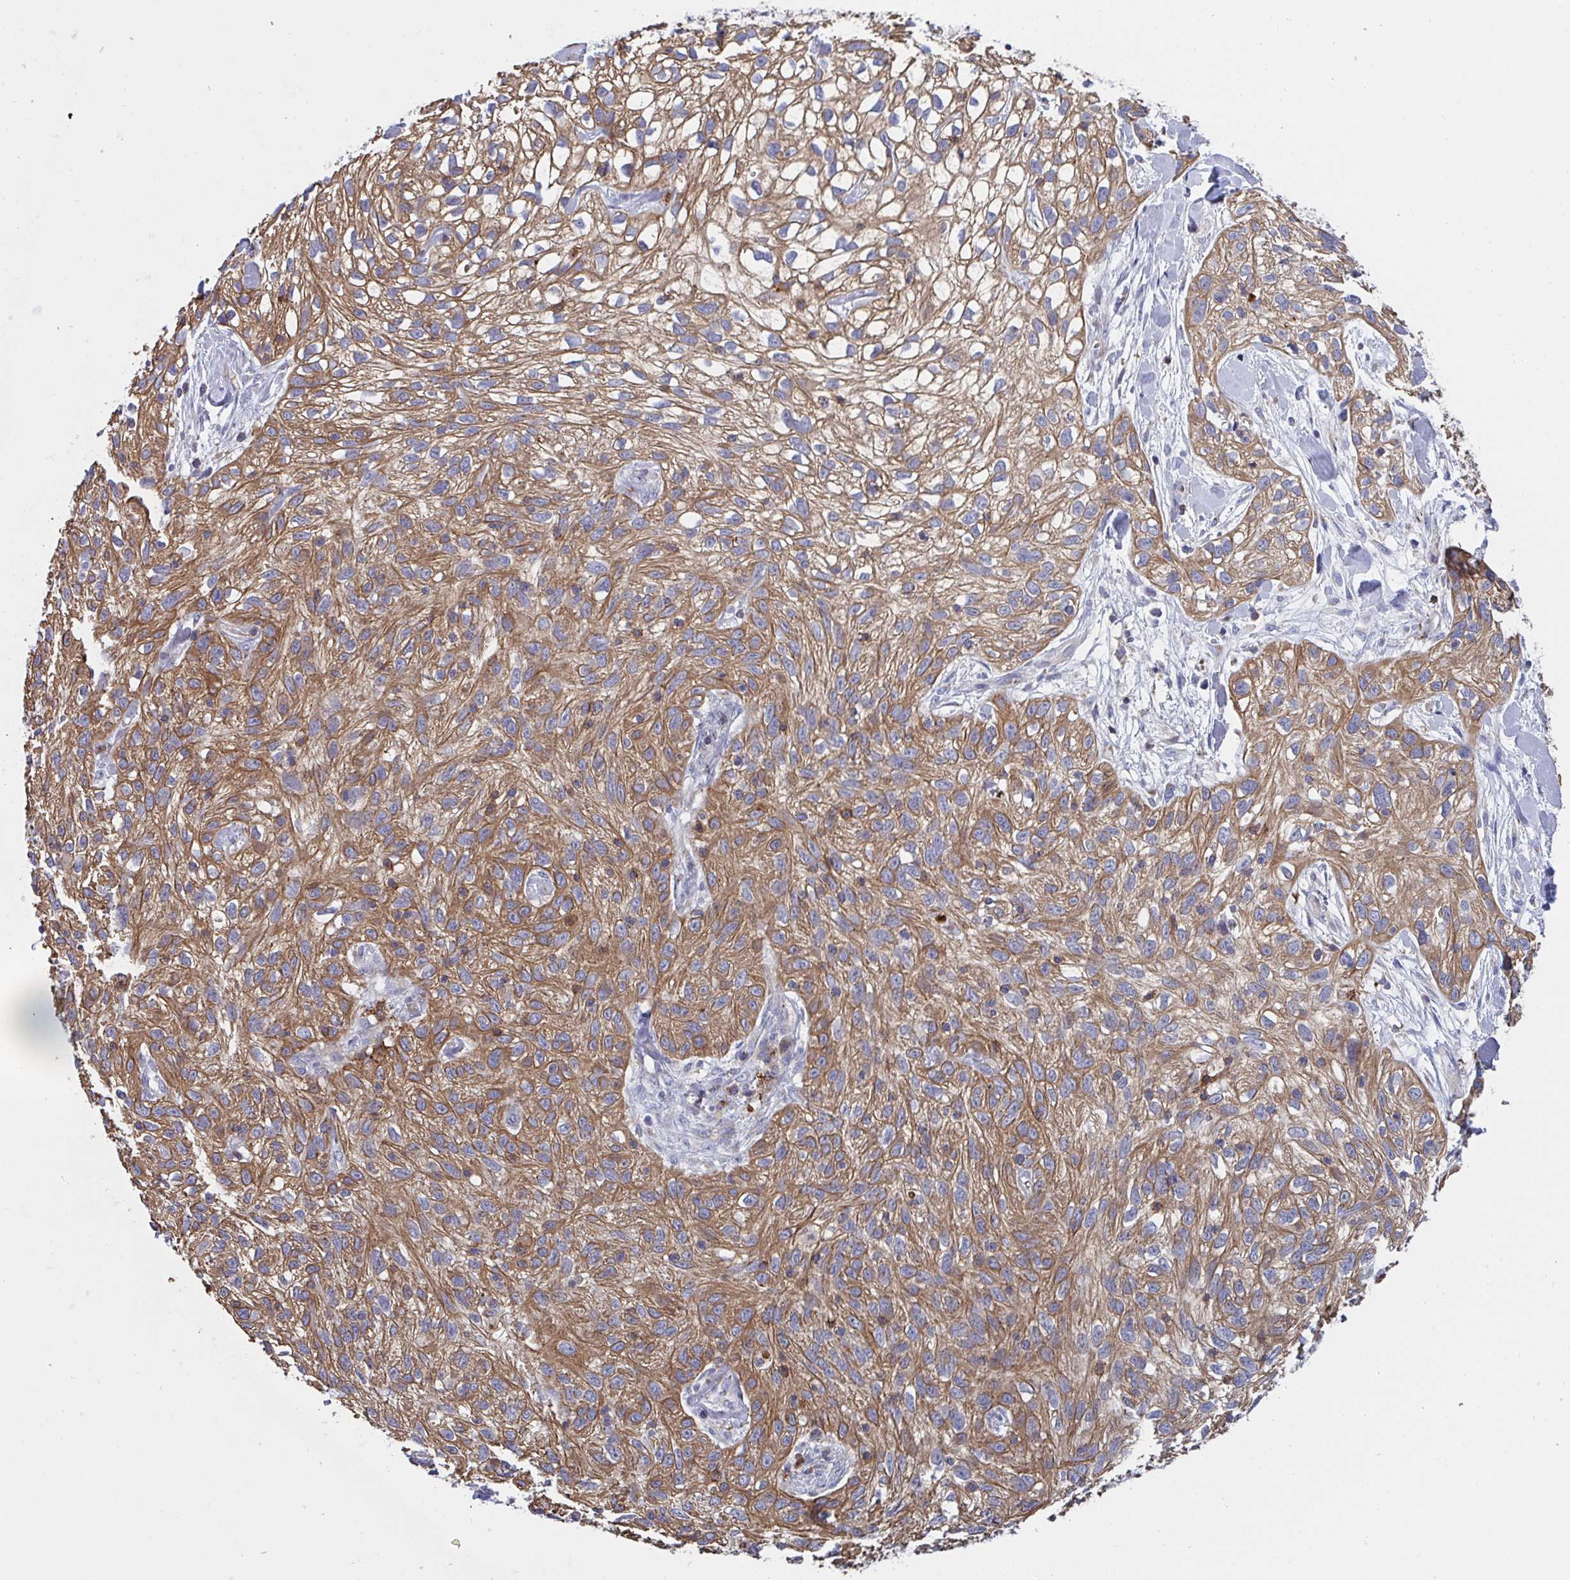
{"staining": {"intensity": "moderate", "quantity": ">75%", "location": "cytoplasmic/membranous"}, "tissue": "skin cancer", "cell_type": "Tumor cells", "image_type": "cancer", "snomed": [{"axis": "morphology", "description": "Squamous cell carcinoma, NOS"}, {"axis": "topography", "description": "Skin"}], "caption": "The immunohistochemical stain shows moderate cytoplasmic/membranous staining in tumor cells of squamous cell carcinoma (skin) tissue.", "gene": "FRMD3", "patient": {"sex": "male", "age": 82}}